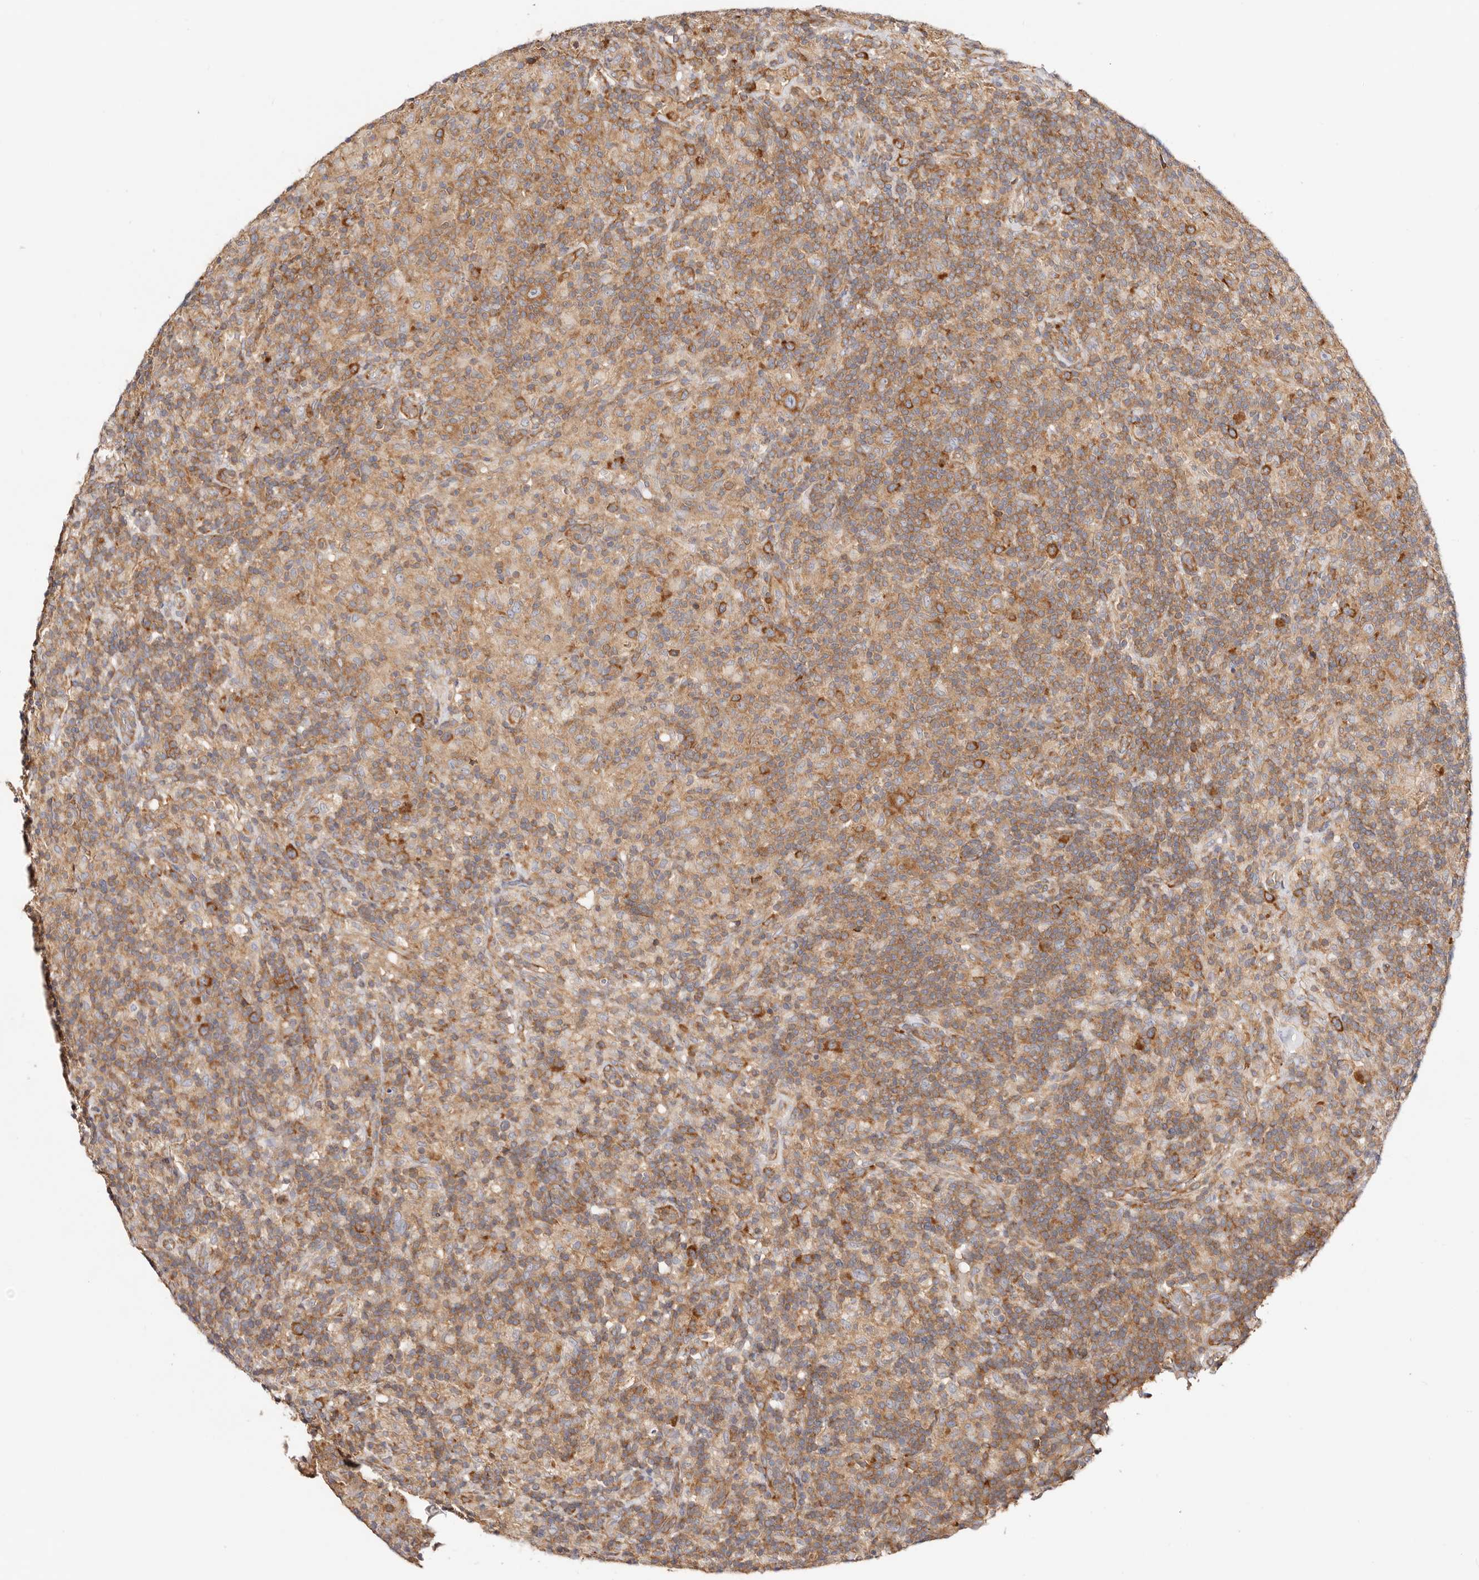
{"staining": {"intensity": "moderate", "quantity": ">75%", "location": "cytoplasmic/membranous"}, "tissue": "lymphoma", "cell_type": "Tumor cells", "image_type": "cancer", "snomed": [{"axis": "morphology", "description": "Hodgkin's disease, NOS"}, {"axis": "topography", "description": "Lymph node"}], "caption": "Lymphoma stained with DAB (3,3'-diaminobenzidine) immunohistochemistry (IHC) shows medium levels of moderate cytoplasmic/membranous staining in approximately >75% of tumor cells. (Brightfield microscopy of DAB IHC at high magnification).", "gene": "GNA13", "patient": {"sex": "male", "age": 70}}